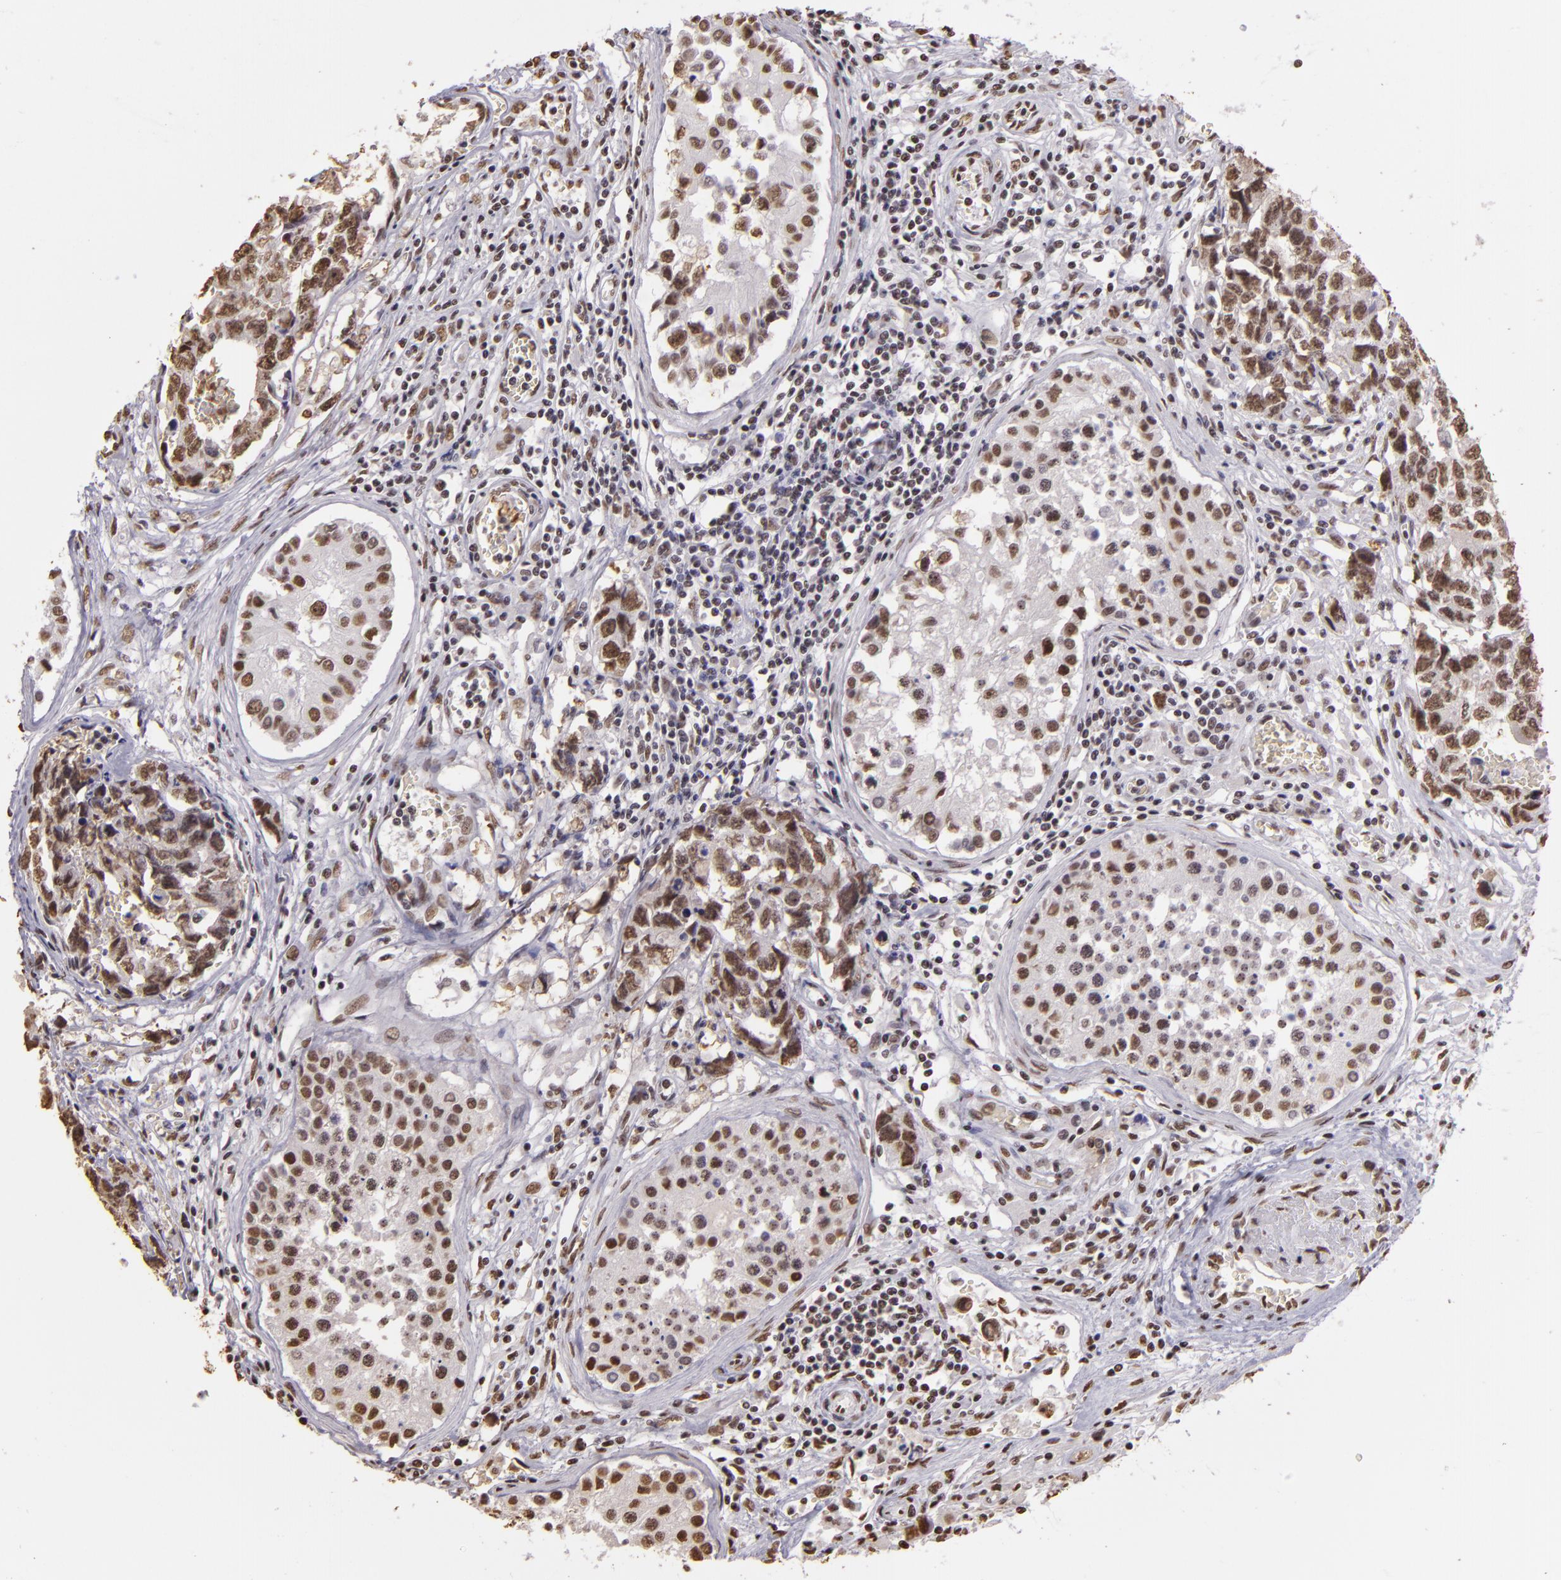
{"staining": {"intensity": "moderate", "quantity": ">75%", "location": "nuclear"}, "tissue": "testis cancer", "cell_type": "Tumor cells", "image_type": "cancer", "snomed": [{"axis": "morphology", "description": "Carcinoma, Embryonal, NOS"}, {"axis": "topography", "description": "Testis"}], "caption": "There is medium levels of moderate nuclear expression in tumor cells of testis embryonal carcinoma, as demonstrated by immunohistochemical staining (brown color).", "gene": "PAPOLA", "patient": {"sex": "male", "age": 31}}